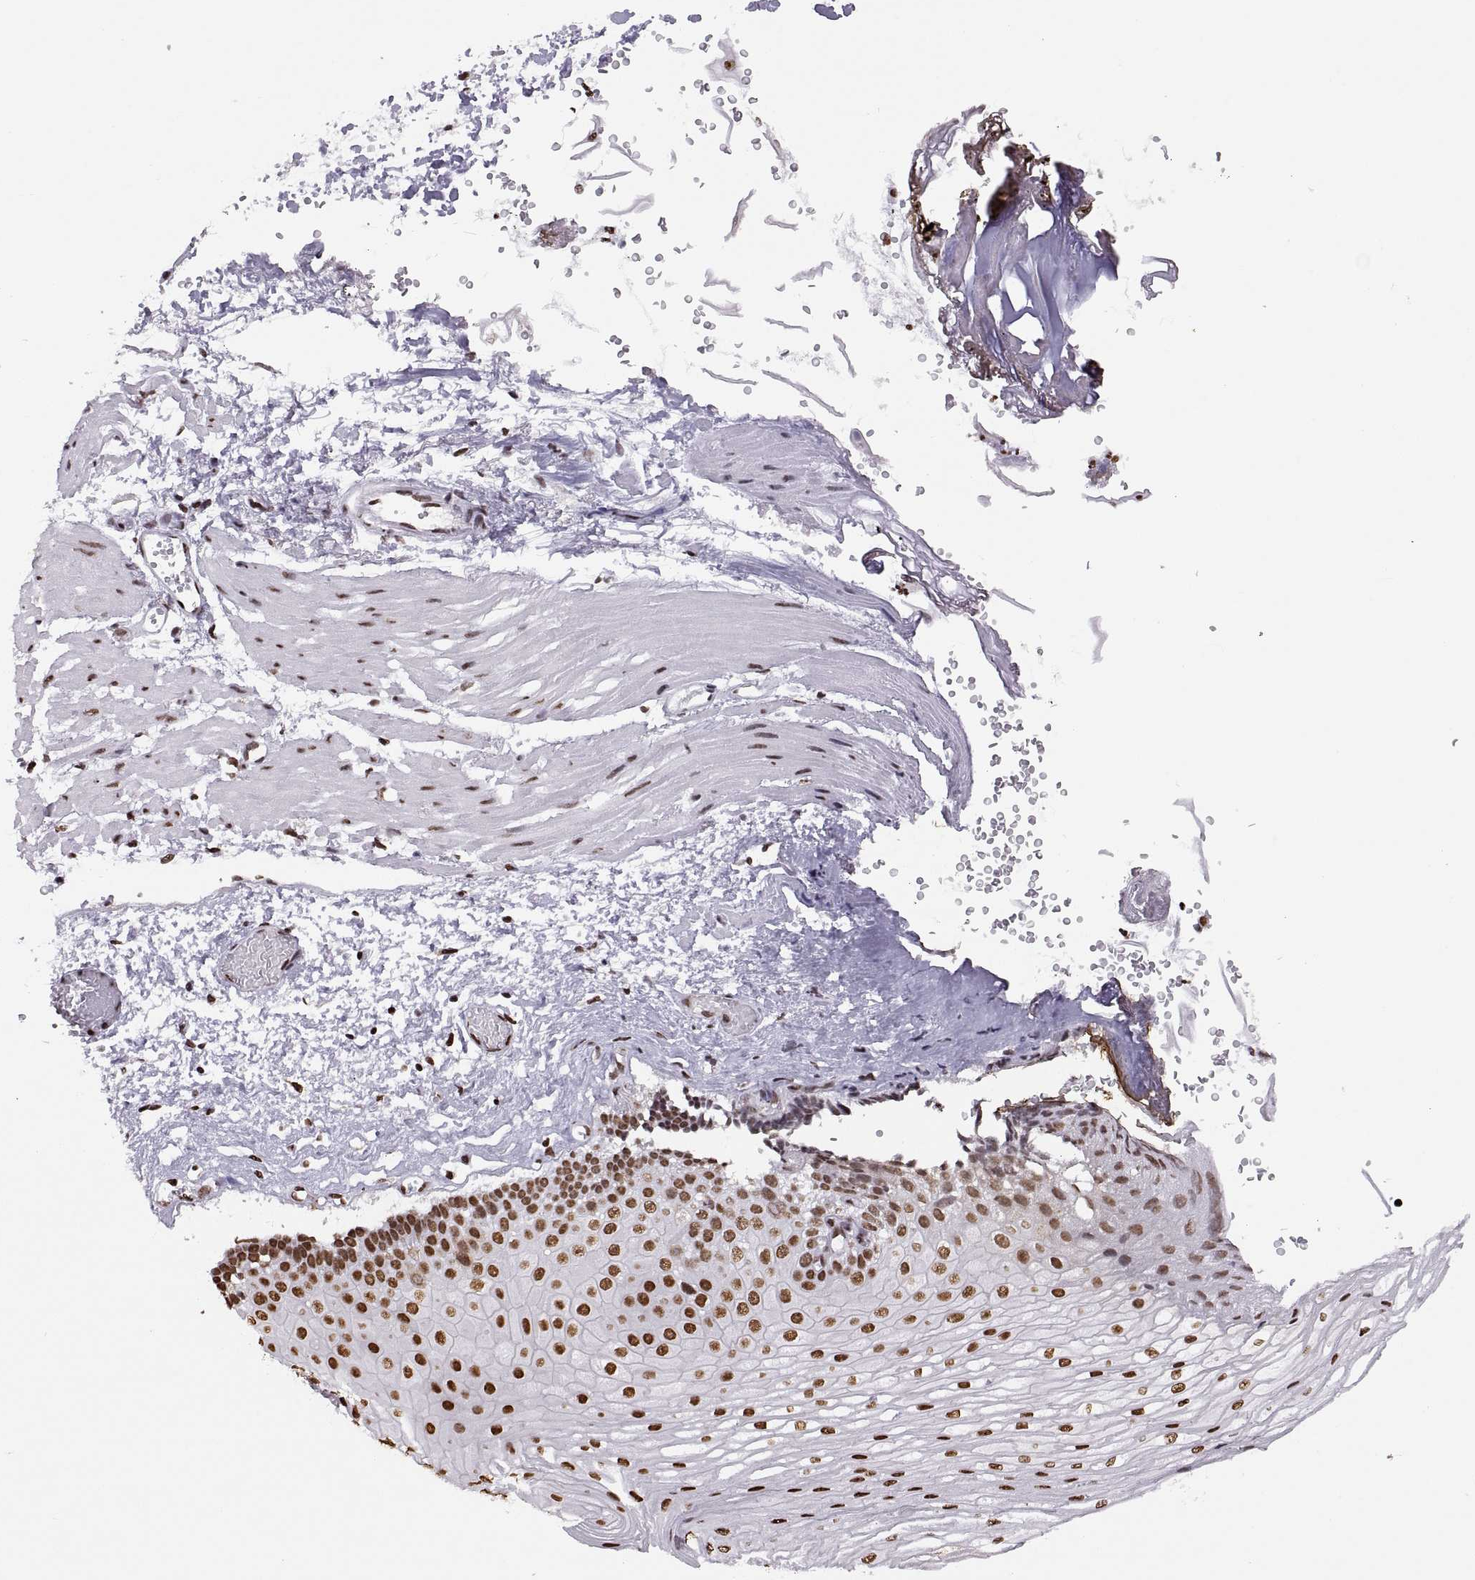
{"staining": {"intensity": "strong", "quantity": ">75%", "location": "nuclear"}, "tissue": "esophagus", "cell_type": "Squamous epithelial cells", "image_type": "normal", "snomed": [{"axis": "morphology", "description": "Normal tissue, NOS"}, {"axis": "topography", "description": "Esophagus"}], "caption": "DAB (3,3'-diaminobenzidine) immunohistochemical staining of unremarkable human esophagus shows strong nuclear protein positivity in approximately >75% of squamous epithelial cells.", "gene": "SNAI1", "patient": {"sex": "female", "age": 62}}